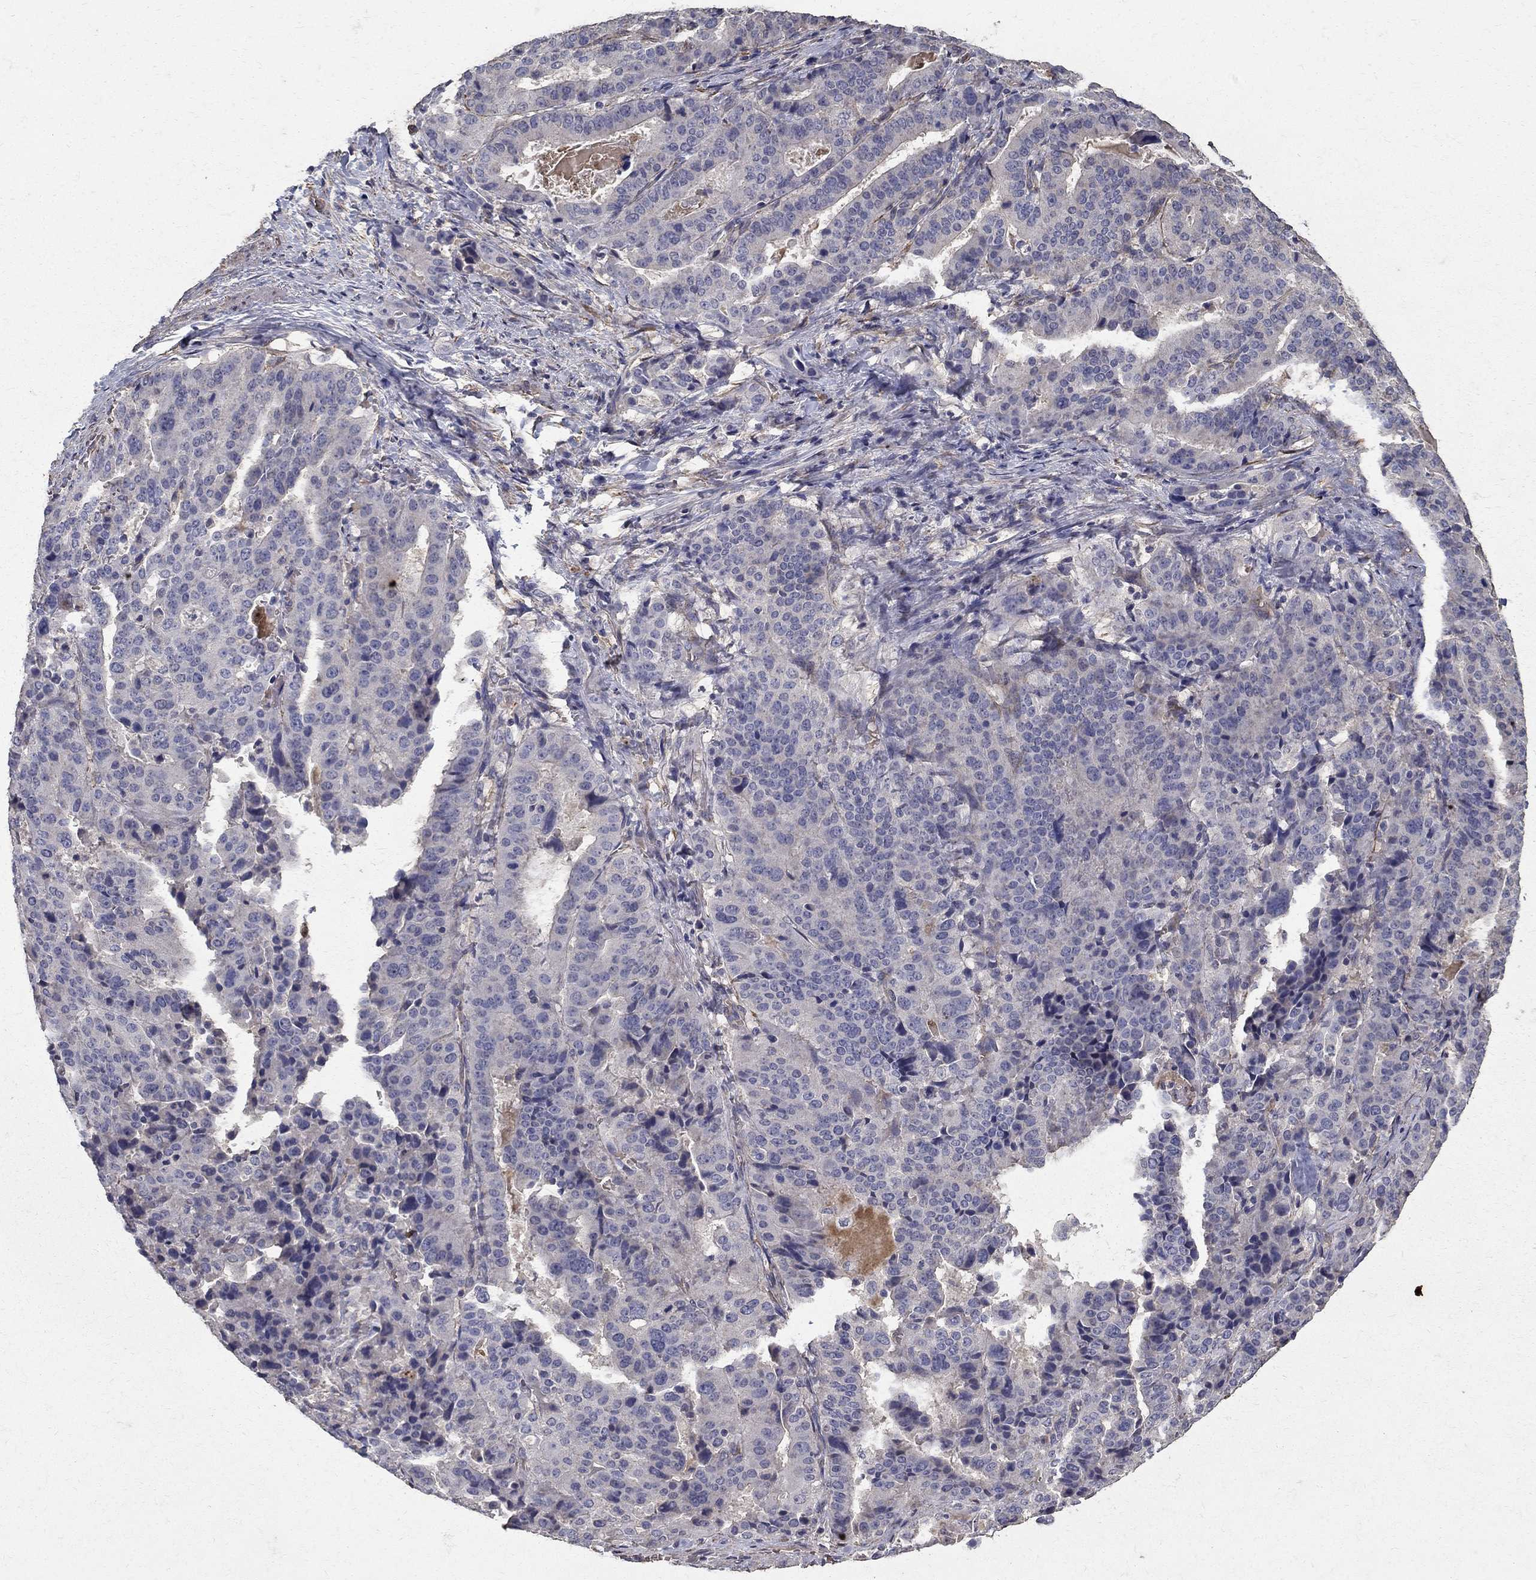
{"staining": {"intensity": "negative", "quantity": "none", "location": "none"}, "tissue": "stomach cancer", "cell_type": "Tumor cells", "image_type": "cancer", "snomed": [{"axis": "morphology", "description": "Adenocarcinoma, NOS"}, {"axis": "topography", "description": "Stomach"}], "caption": "The immunohistochemistry (IHC) micrograph has no significant staining in tumor cells of stomach cancer (adenocarcinoma) tissue.", "gene": "MPP2", "patient": {"sex": "male", "age": 48}}